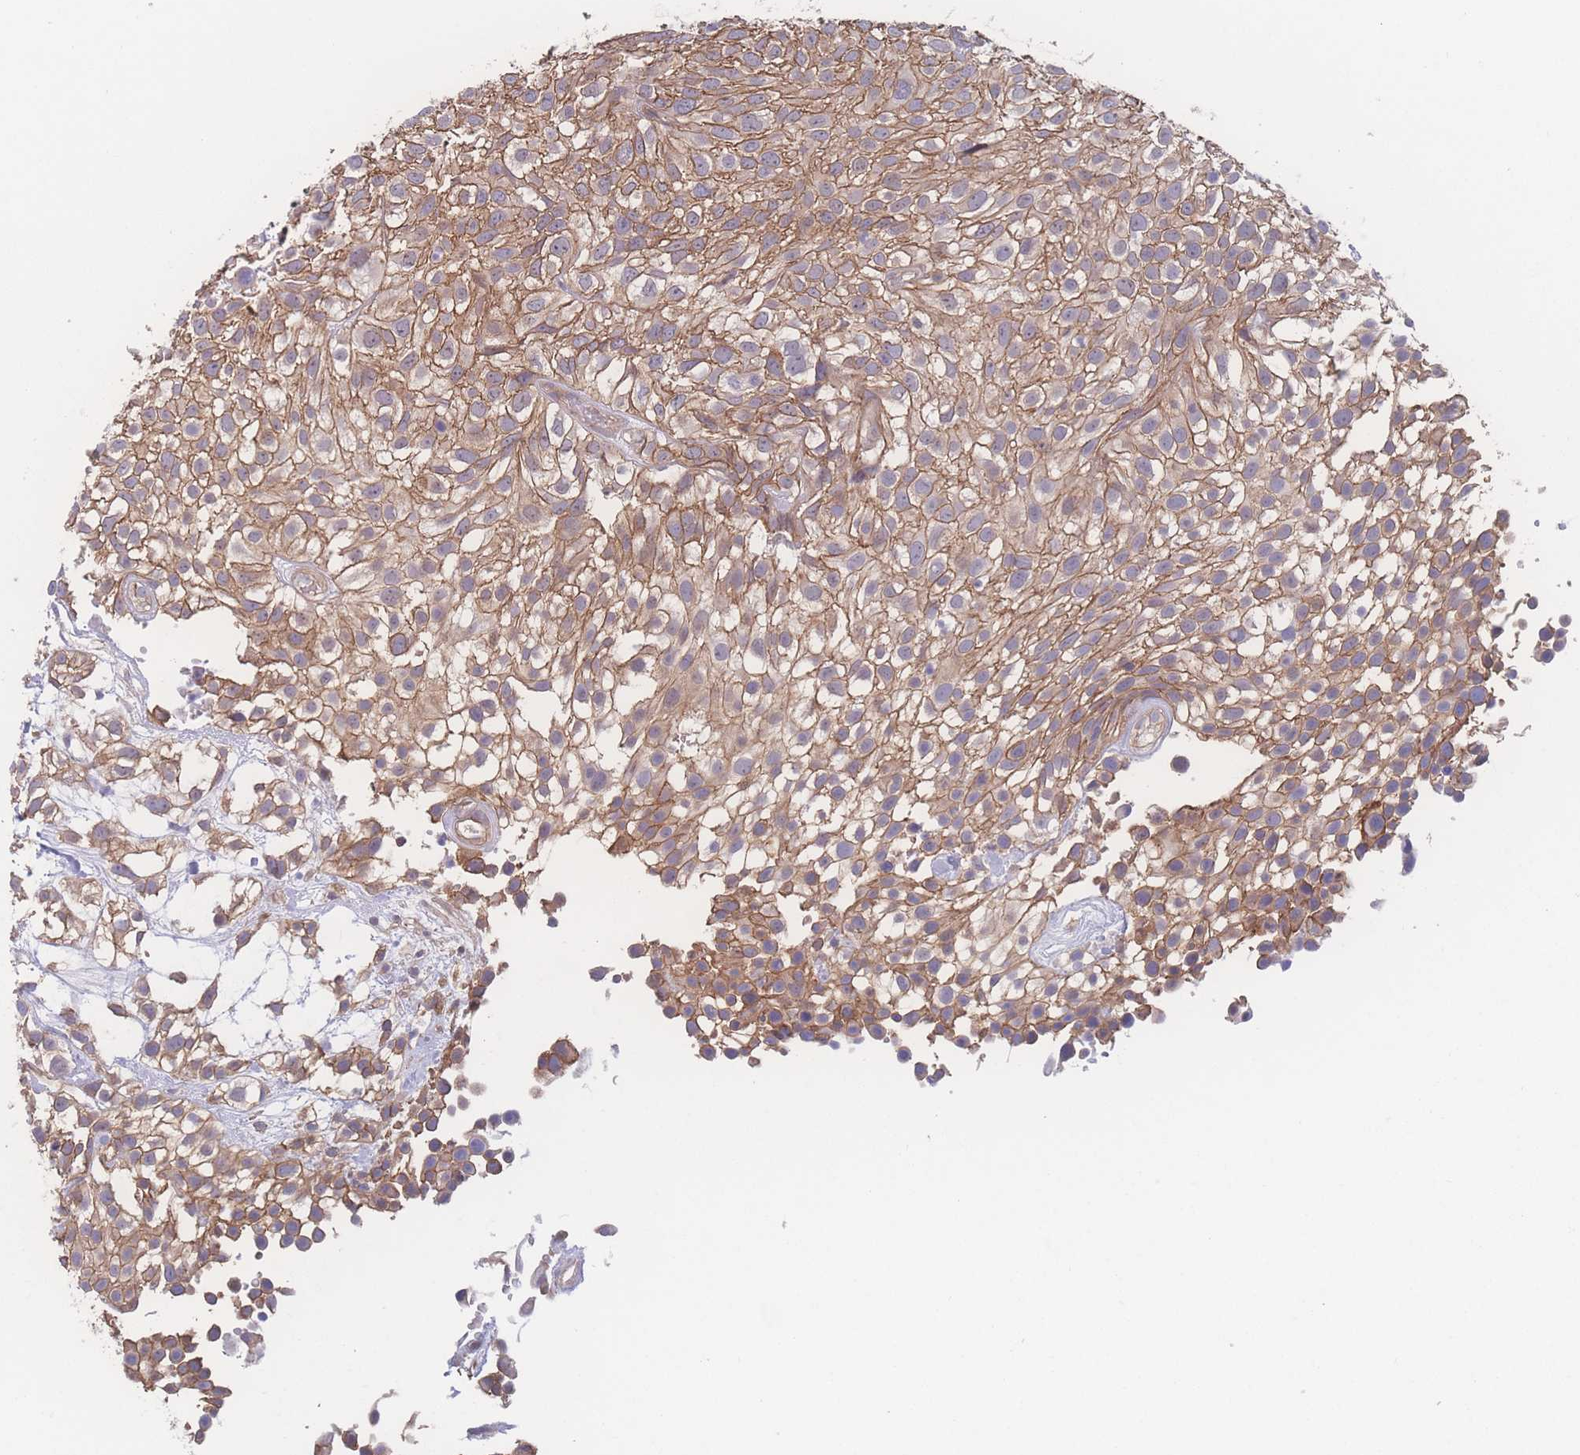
{"staining": {"intensity": "moderate", "quantity": ">75%", "location": "cytoplasmic/membranous"}, "tissue": "urothelial cancer", "cell_type": "Tumor cells", "image_type": "cancer", "snomed": [{"axis": "morphology", "description": "Urothelial carcinoma, High grade"}, {"axis": "topography", "description": "Urinary bladder"}], "caption": "Brown immunohistochemical staining in human urothelial carcinoma (high-grade) displays moderate cytoplasmic/membranous staining in about >75% of tumor cells. (Brightfield microscopy of DAB IHC at high magnification).", "gene": "CFAP97", "patient": {"sex": "male", "age": 56}}